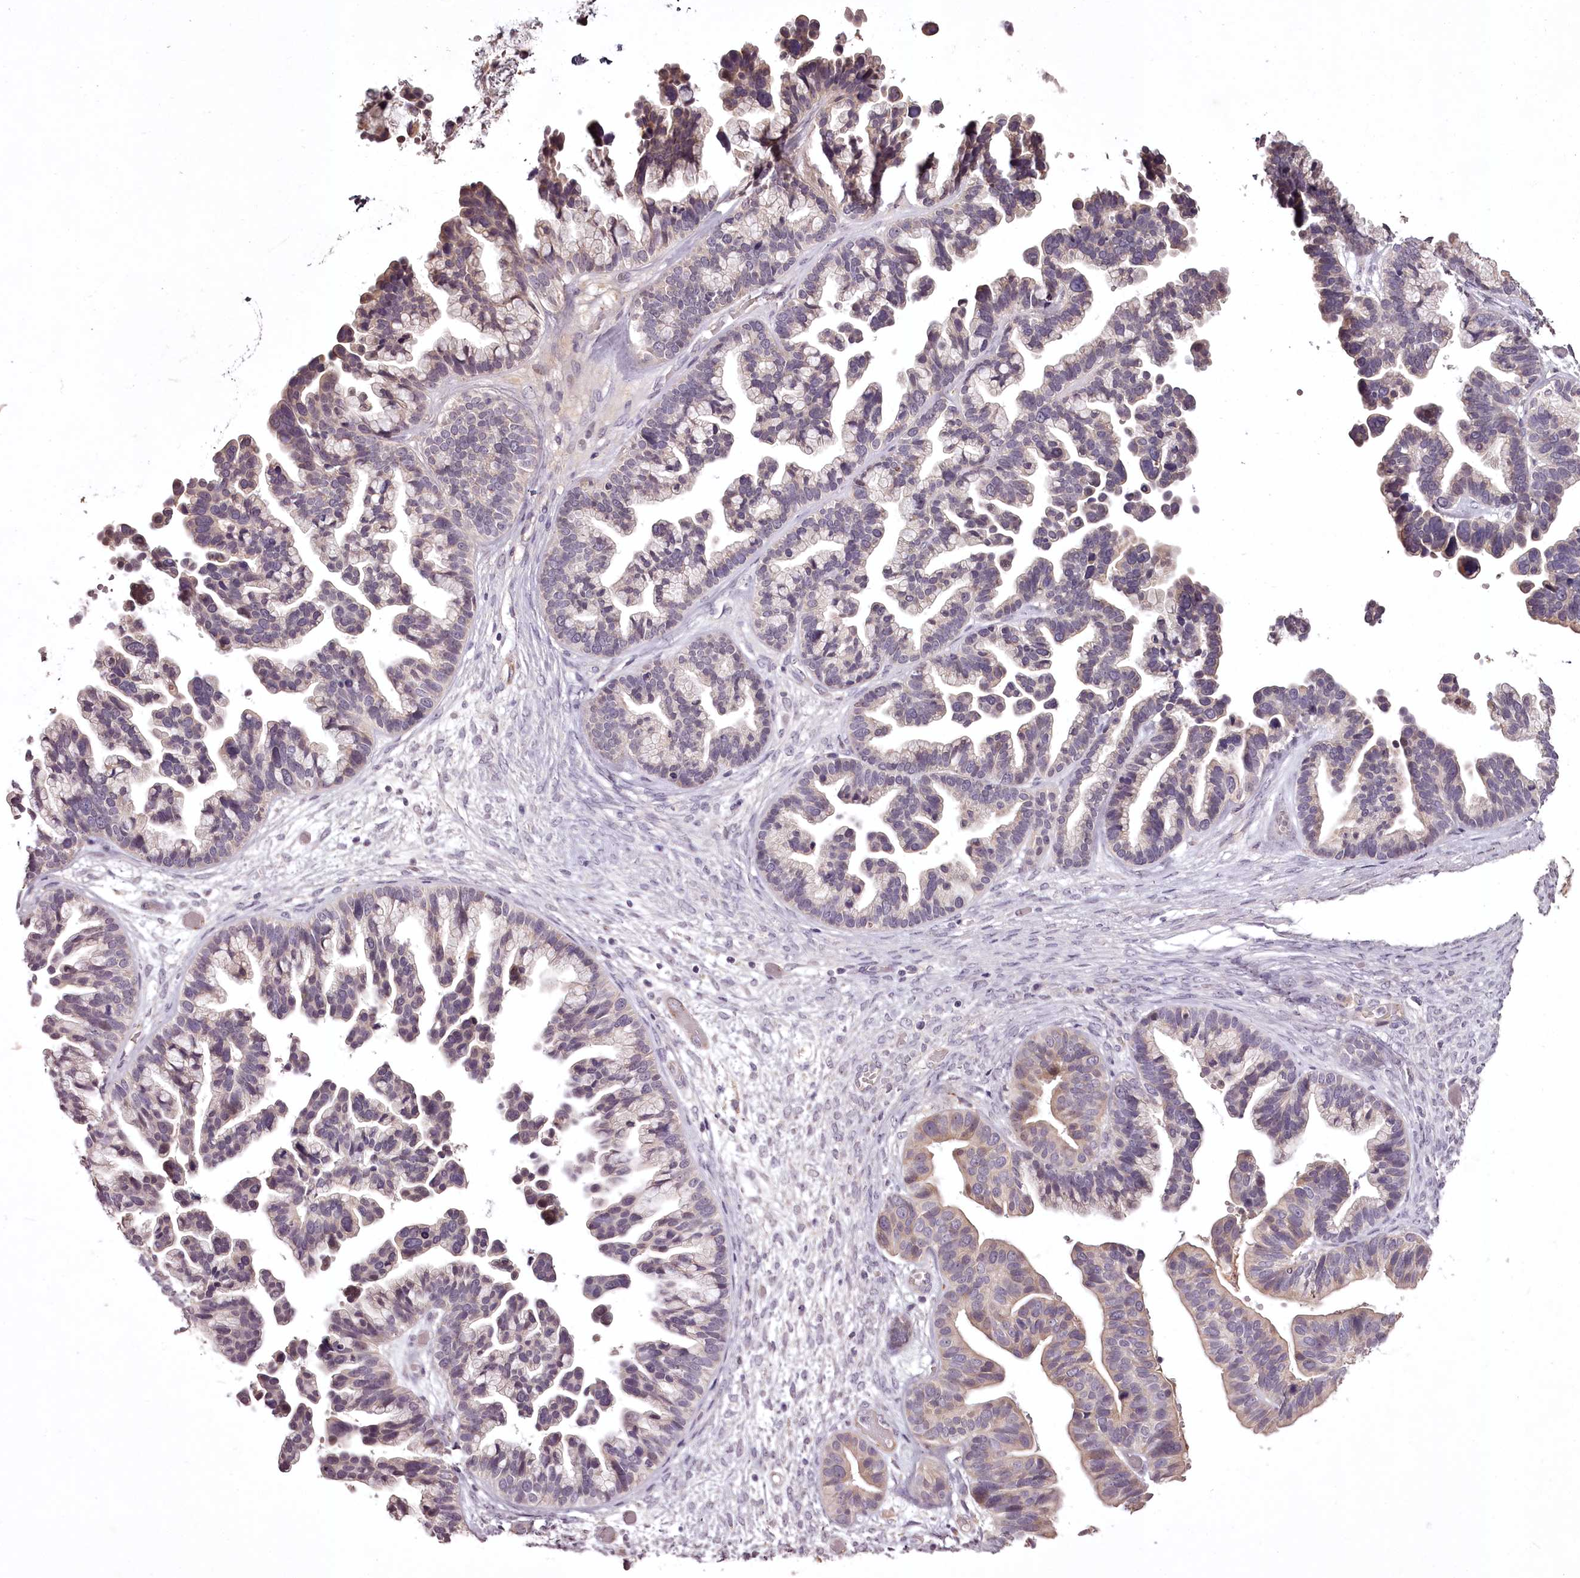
{"staining": {"intensity": "moderate", "quantity": "<25%", "location": "cytoplasmic/membranous"}, "tissue": "ovarian cancer", "cell_type": "Tumor cells", "image_type": "cancer", "snomed": [{"axis": "morphology", "description": "Cystadenocarcinoma, serous, NOS"}, {"axis": "topography", "description": "Ovary"}], "caption": "Tumor cells demonstrate moderate cytoplasmic/membranous positivity in approximately <25% of cells in ovarian serous cystadenocarcinoma. Nuclei are stained in blue.", "gene": "RBMXL2", "patient": {"sex": "female", "age": 56}}